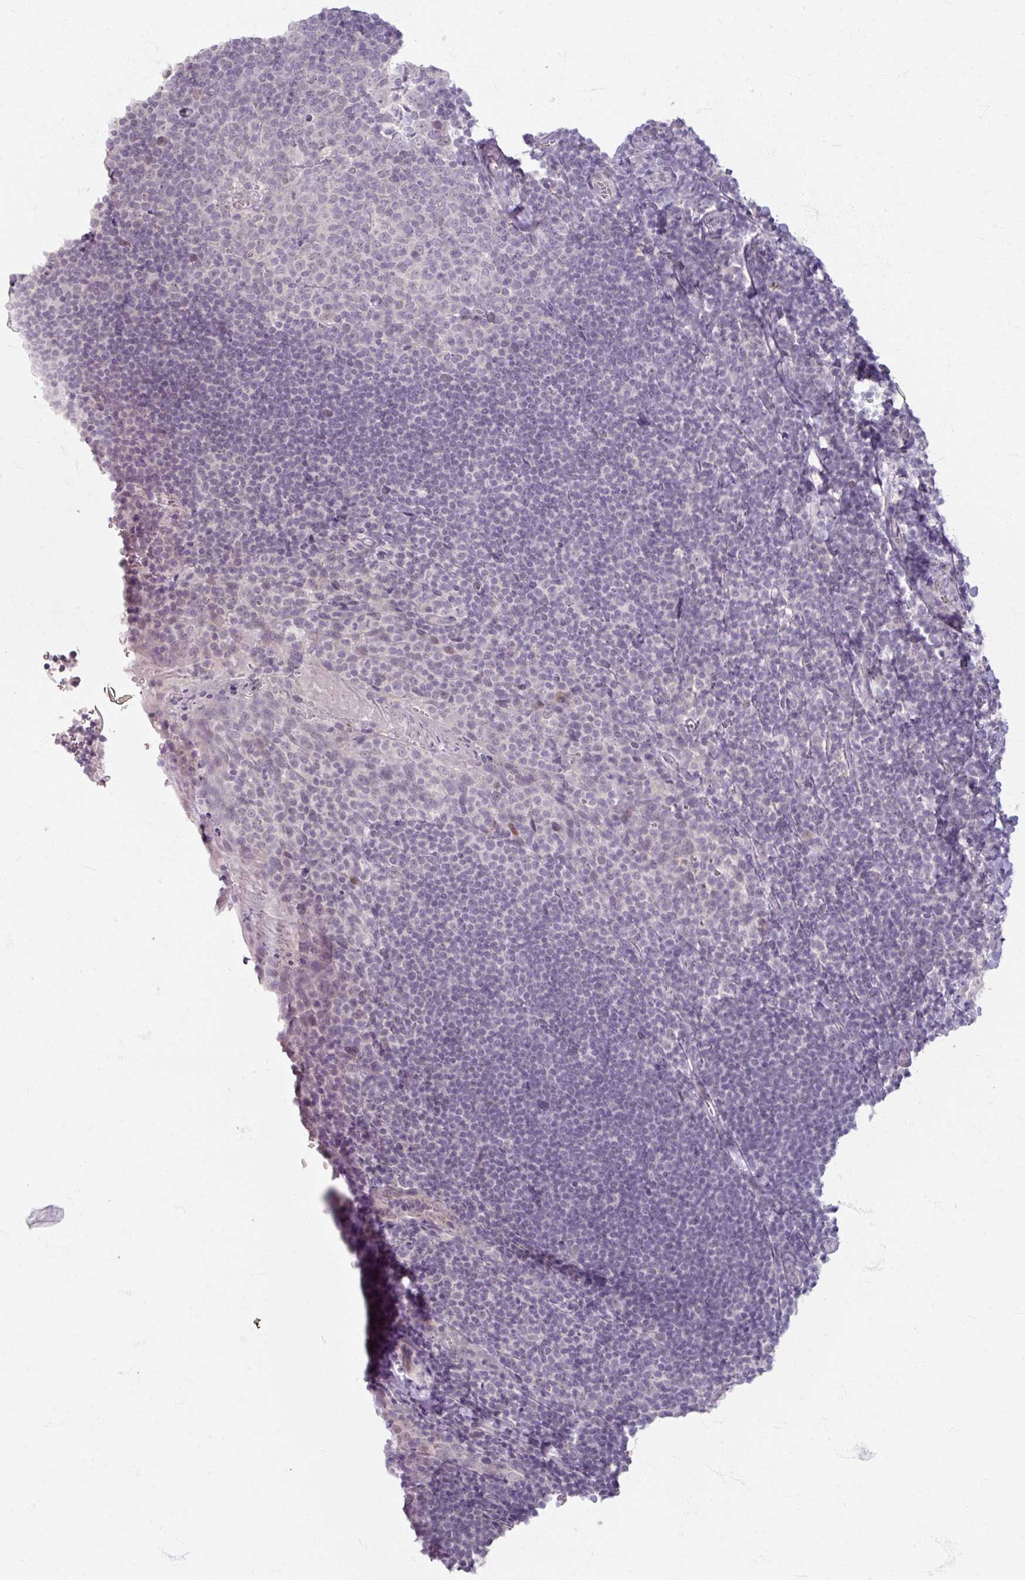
{"staining": {"intensity": "negative", "quantity": "none", "location": "none"}, "tissue": "tonsil", "cell_type": "Germinal center cells", "image_type": "normal", "snomed": [{"axis": "morphology", "description": "Normal tissue, NOS"}, {"axis": "topography", "description": "Tonsil"}], "caption": "An immunohistochemistry (IHC) histopathology image of unremarkable tonsil is shown. There is no staining in germinal center cells of tonsil.", "gene": "SOX11", "patient": {"sex": "male", "age": 27}}